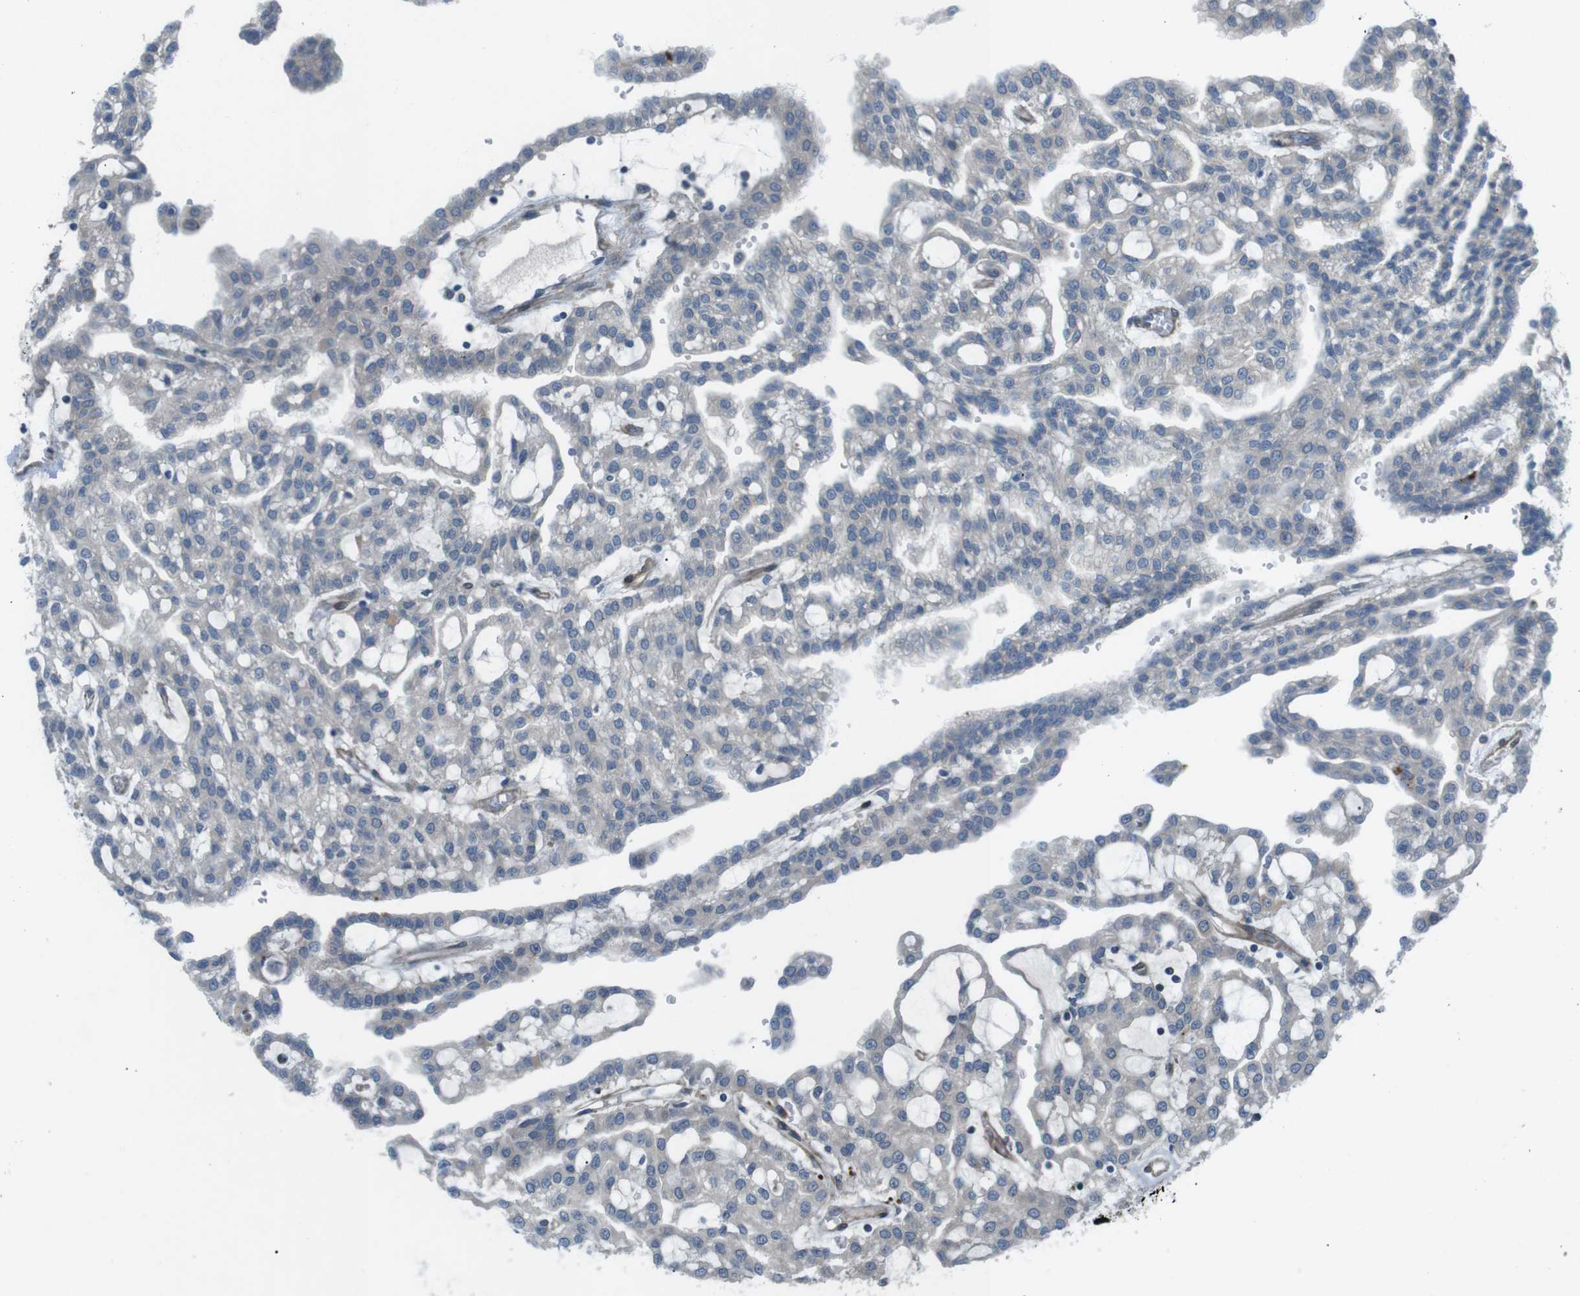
{"staining": {"intensity": "weak", "quantity": "25%-75%", "location": "cytoplasmic/membranous"}, "tissue": "renal cancer", "cell_type": "Tumor cells", "image_type": "cancer", "snomed": [{"axis": "morphology", "description": "Adenocarcinoma, NOS"}, {"axis": "topography", "description": "Kidney"}], "caption": "Protein staining of renal adenocarcinoma tissue shows weak cytoplasmic/membranous positivity in approximately 25%-75% of tumor cells. The staining was performed using DAB (3,3'-diaminobenzidine), with brown indicating positive protein expression. Nuclei are stained blue with hematoxylin.", "gene": "KANK2", "patient": {"sex": "male", "age": 63}}